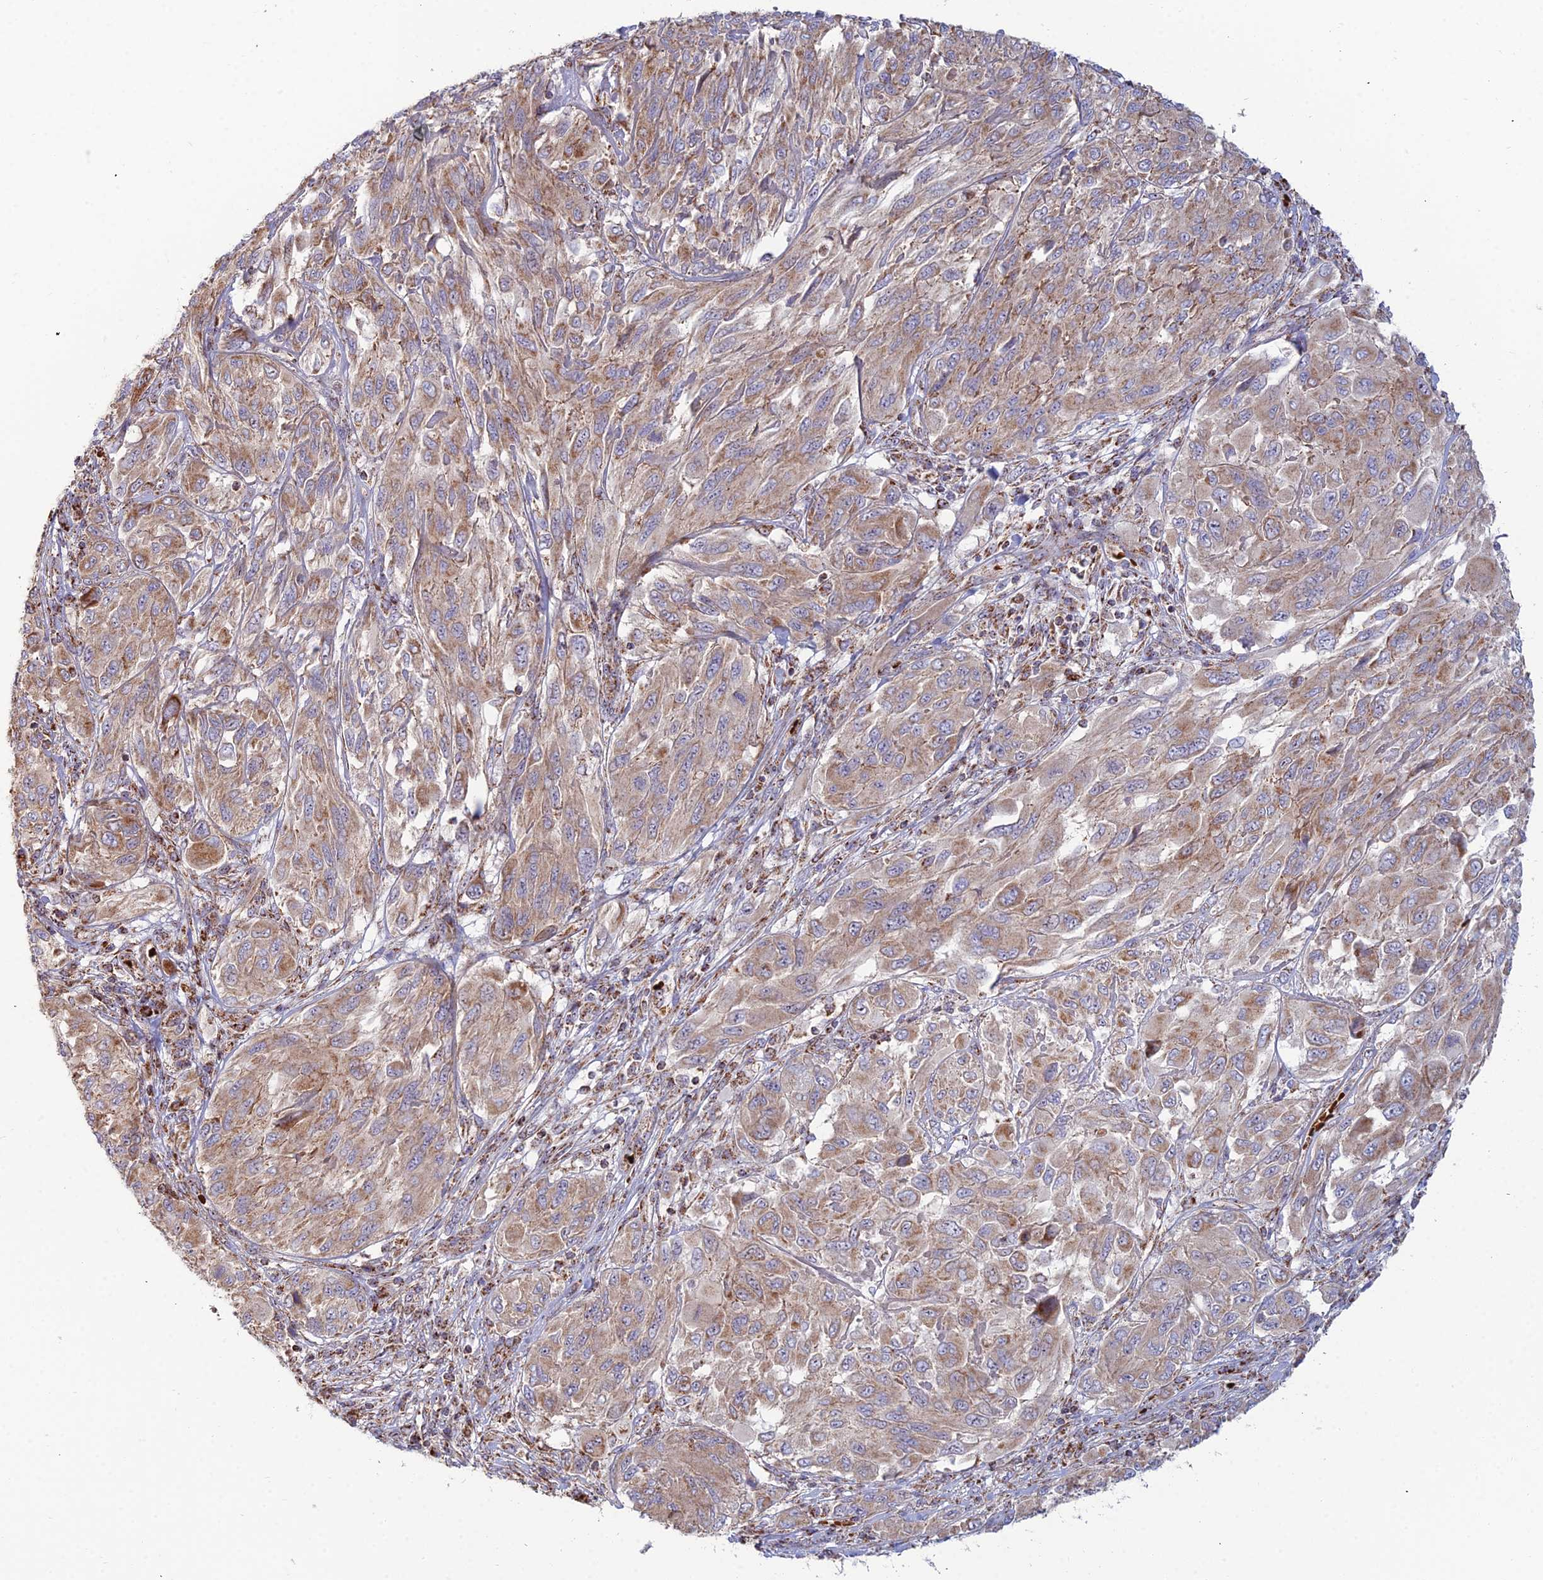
{"staining": {"intensity": "moderate", "quantity": ">75%", "location": "cytoplasmic/membranous"}, "tissue": "melanoma", "cell_type": "Tumor cells", "image_type": "cancer", "snomed": [{"axis": "morphology", "description": "Malignant melanoma, NOS"}, {"axis": "topography", "description": "Skin"}], "caption": "Malignant melanoma was stained to show a protein in brown. There is medium levels of moderate cytoplasmic/membranous expression in approximately >75% of tumor cells. Ihc stains the protein in brown and the nuclei are stained blue.", "gene": "SLC35F4", "patient": {"sex": "female", "age": 91}}